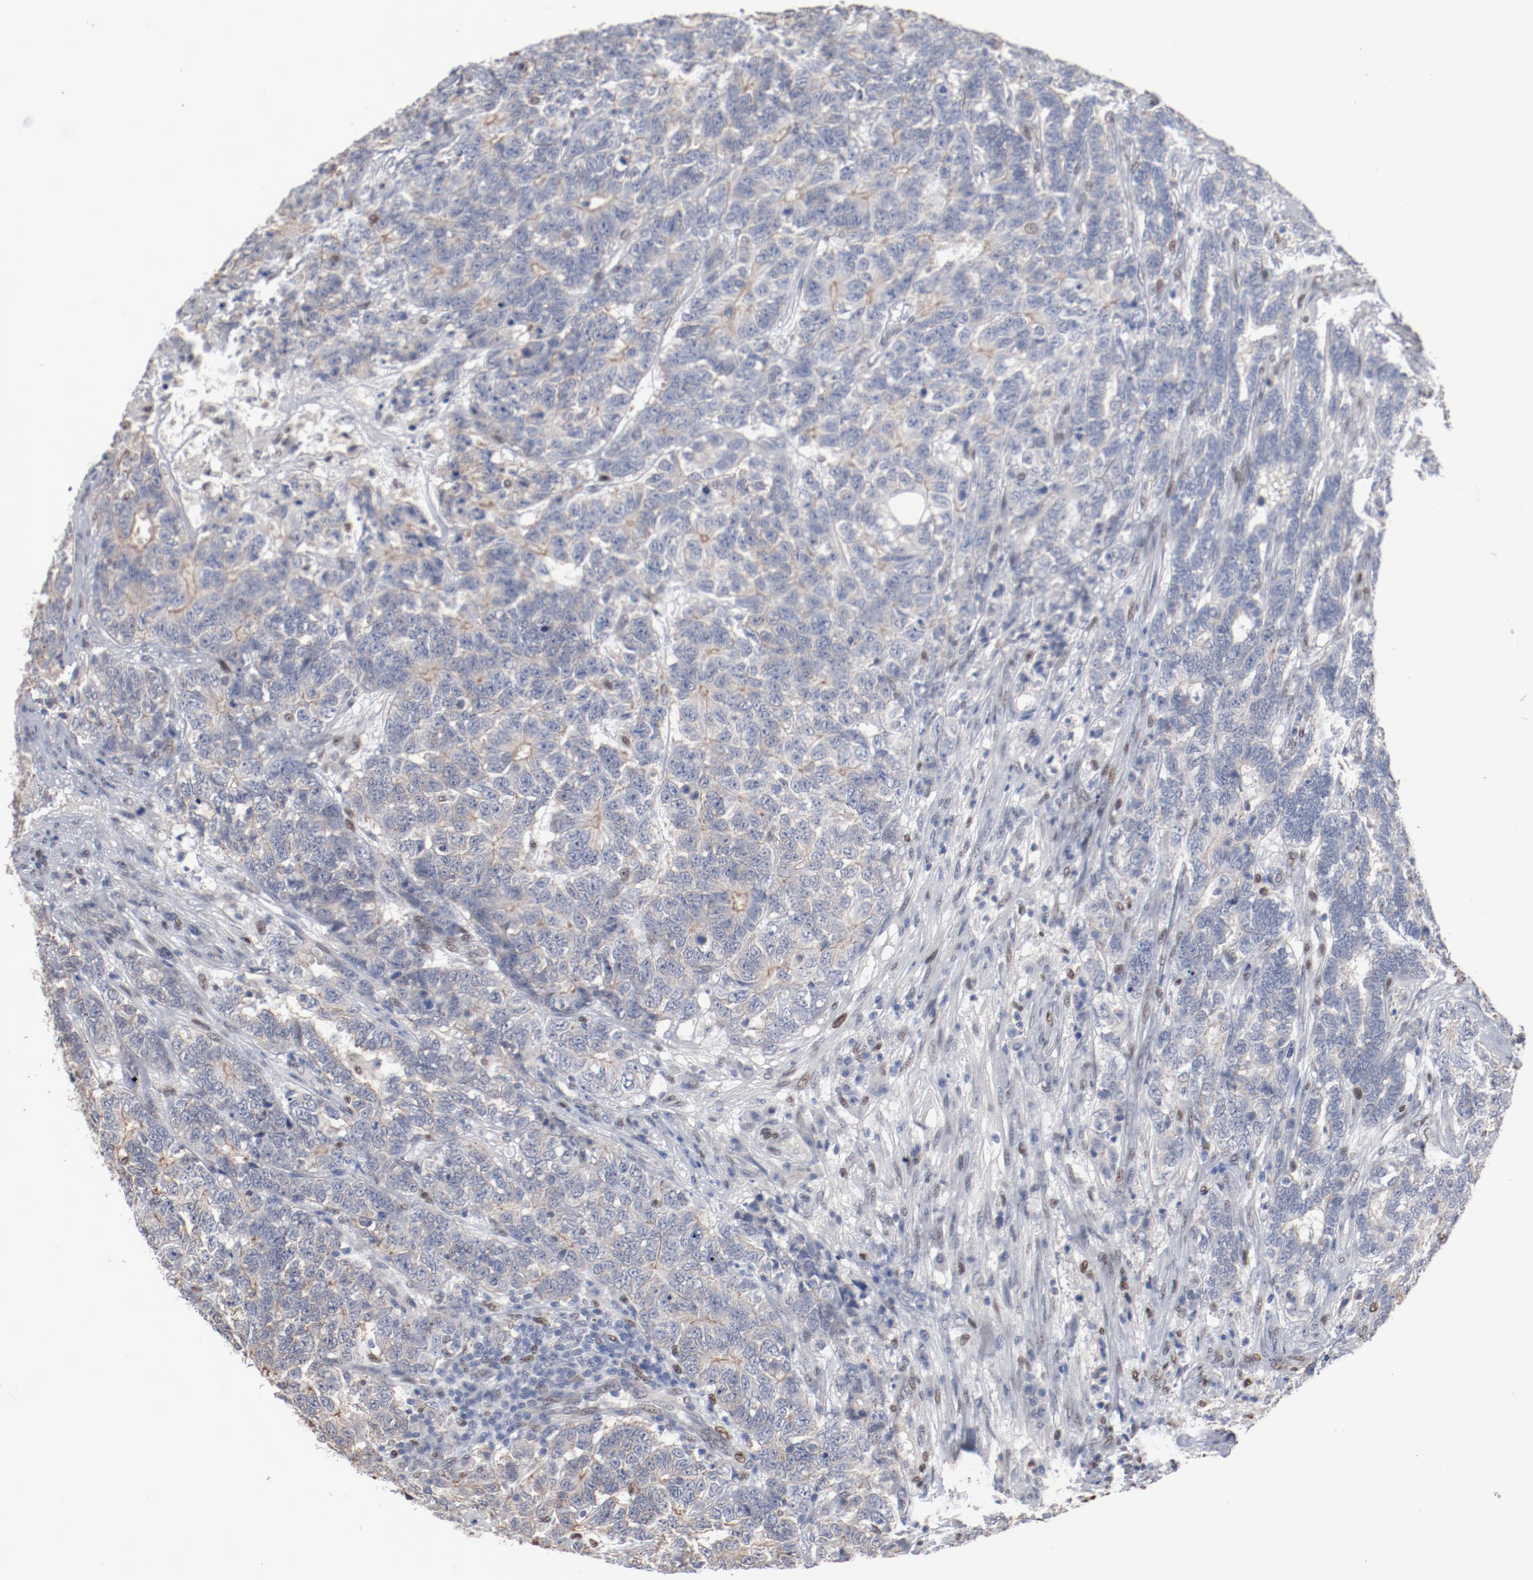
{"staining": {"intensity": "negative", "quantity": "none", "location": "none"}, "tissue": "testis cancer", "cell_type": "Tumor cells", "image_type": "cancer", "snomed": [{"axis": "morphology", "description": "Carcinoma, Embryonal, NOS"}, {"axis": "topography", "description": "Testis"}], "caption": "Immunohistochemistry (IHC) photomicrograph of neoplastic tissue: human testis embryonal carcinoma stained with DAB (3,3'-diaminobenzidine) reveals no significant protein positivity in tumor cells. Brightfield microscopy of immunohistochemistry stained with DAB (brown) and hematoxylin (blue), captured at high magnification.", "gene": "ZEB2", "patient": {"sex": "male", "age": 26}}